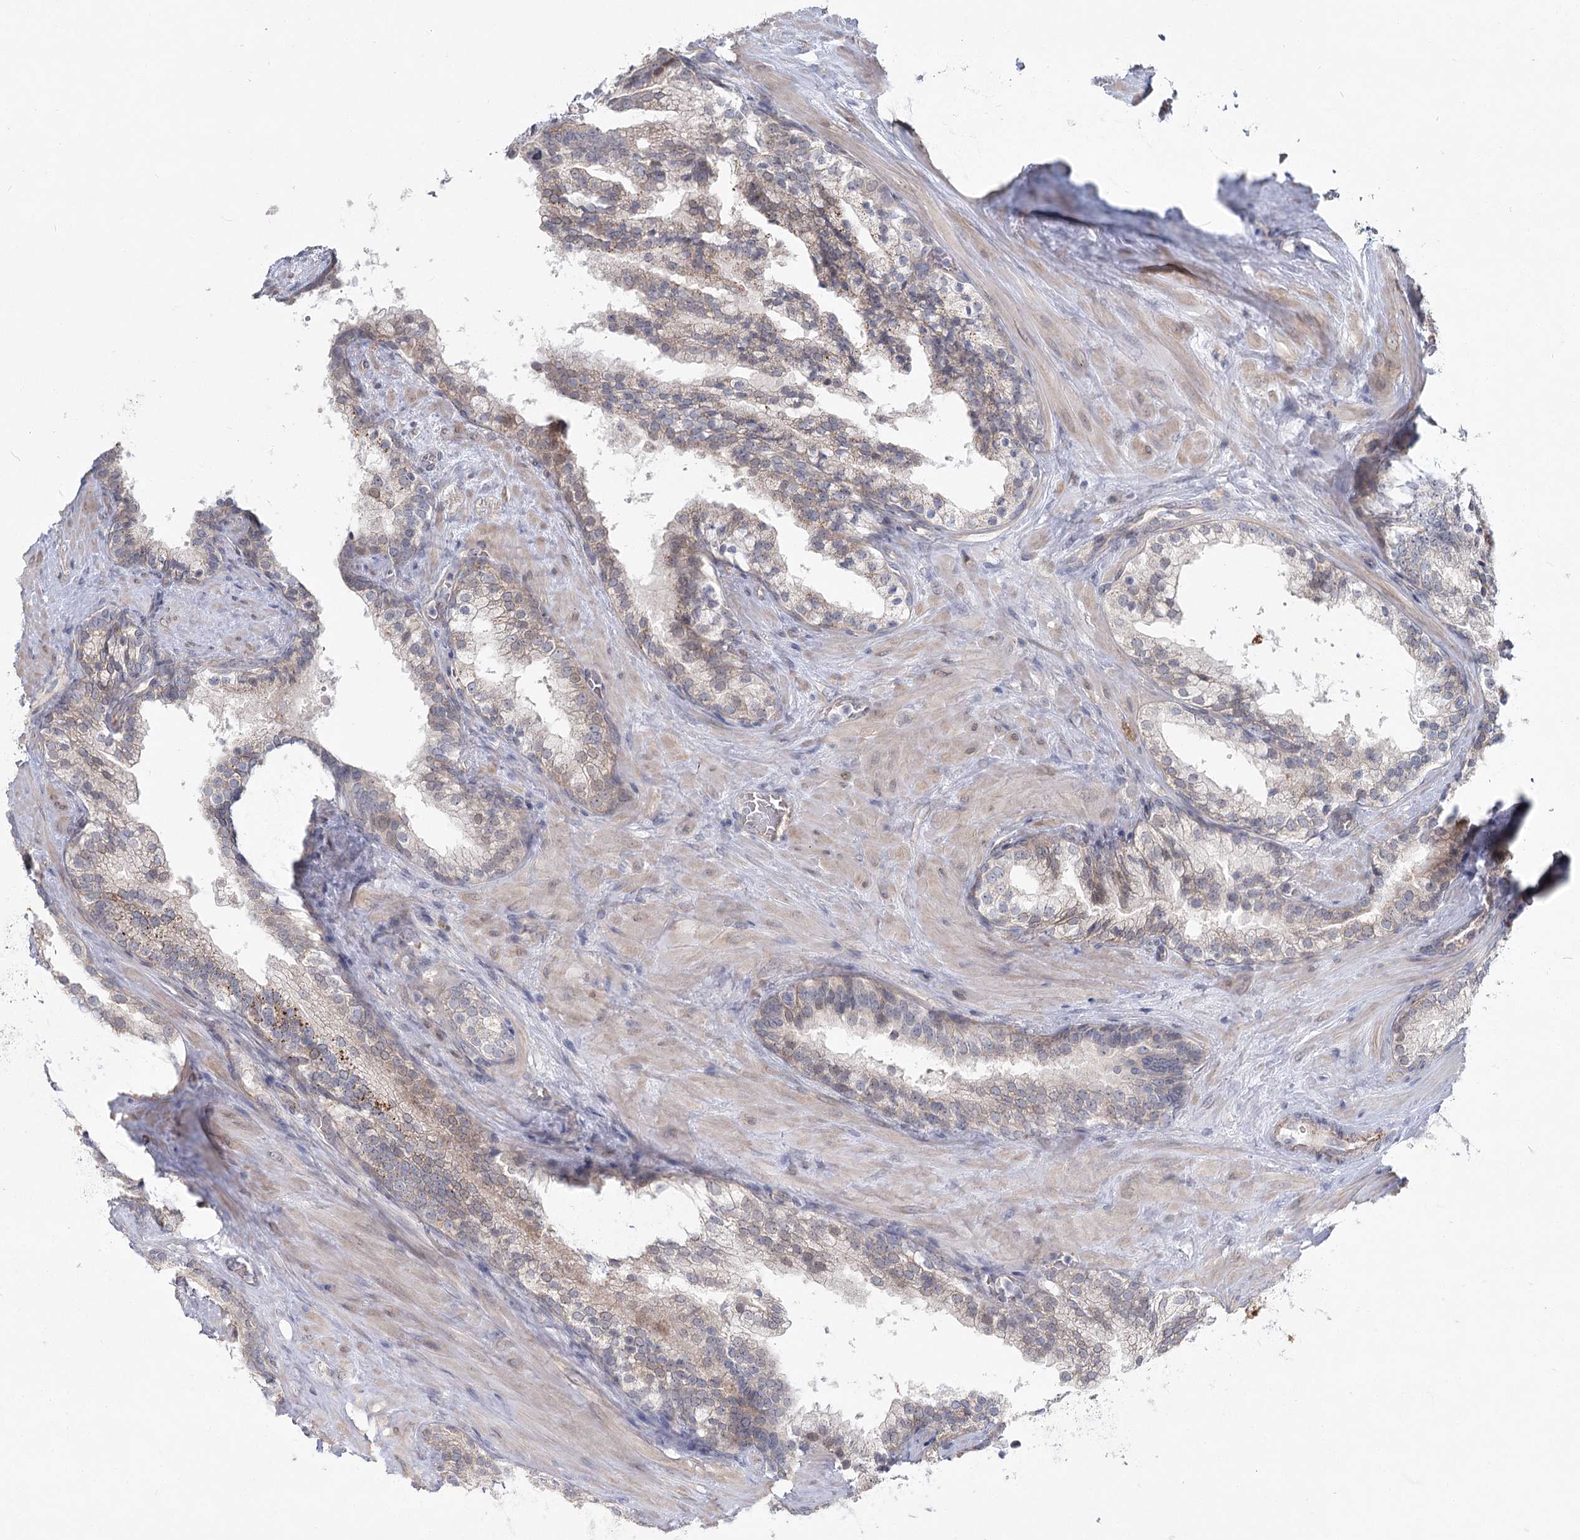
{"staining": {"intensity": "weak", "quantity": "<25%", "location": "cytoplasmic/membranous"}, "tissue": "prostate cancer", "cell_type": "Tumor cells", "image_type": "cancer", "snomed": [{"axis": "morphology", "description": "Adenocarcinoma, High grade"}, {"axis": "topography", "description": "Prostate"}], "caption": "Adenocarcinoma (high-grade) (prostate) stained for a protein using immunohistochemistry demonstrates no positivity tumor cells.", "gene": "SPINK13", "patient": {"sex": "male", "age": 57}}